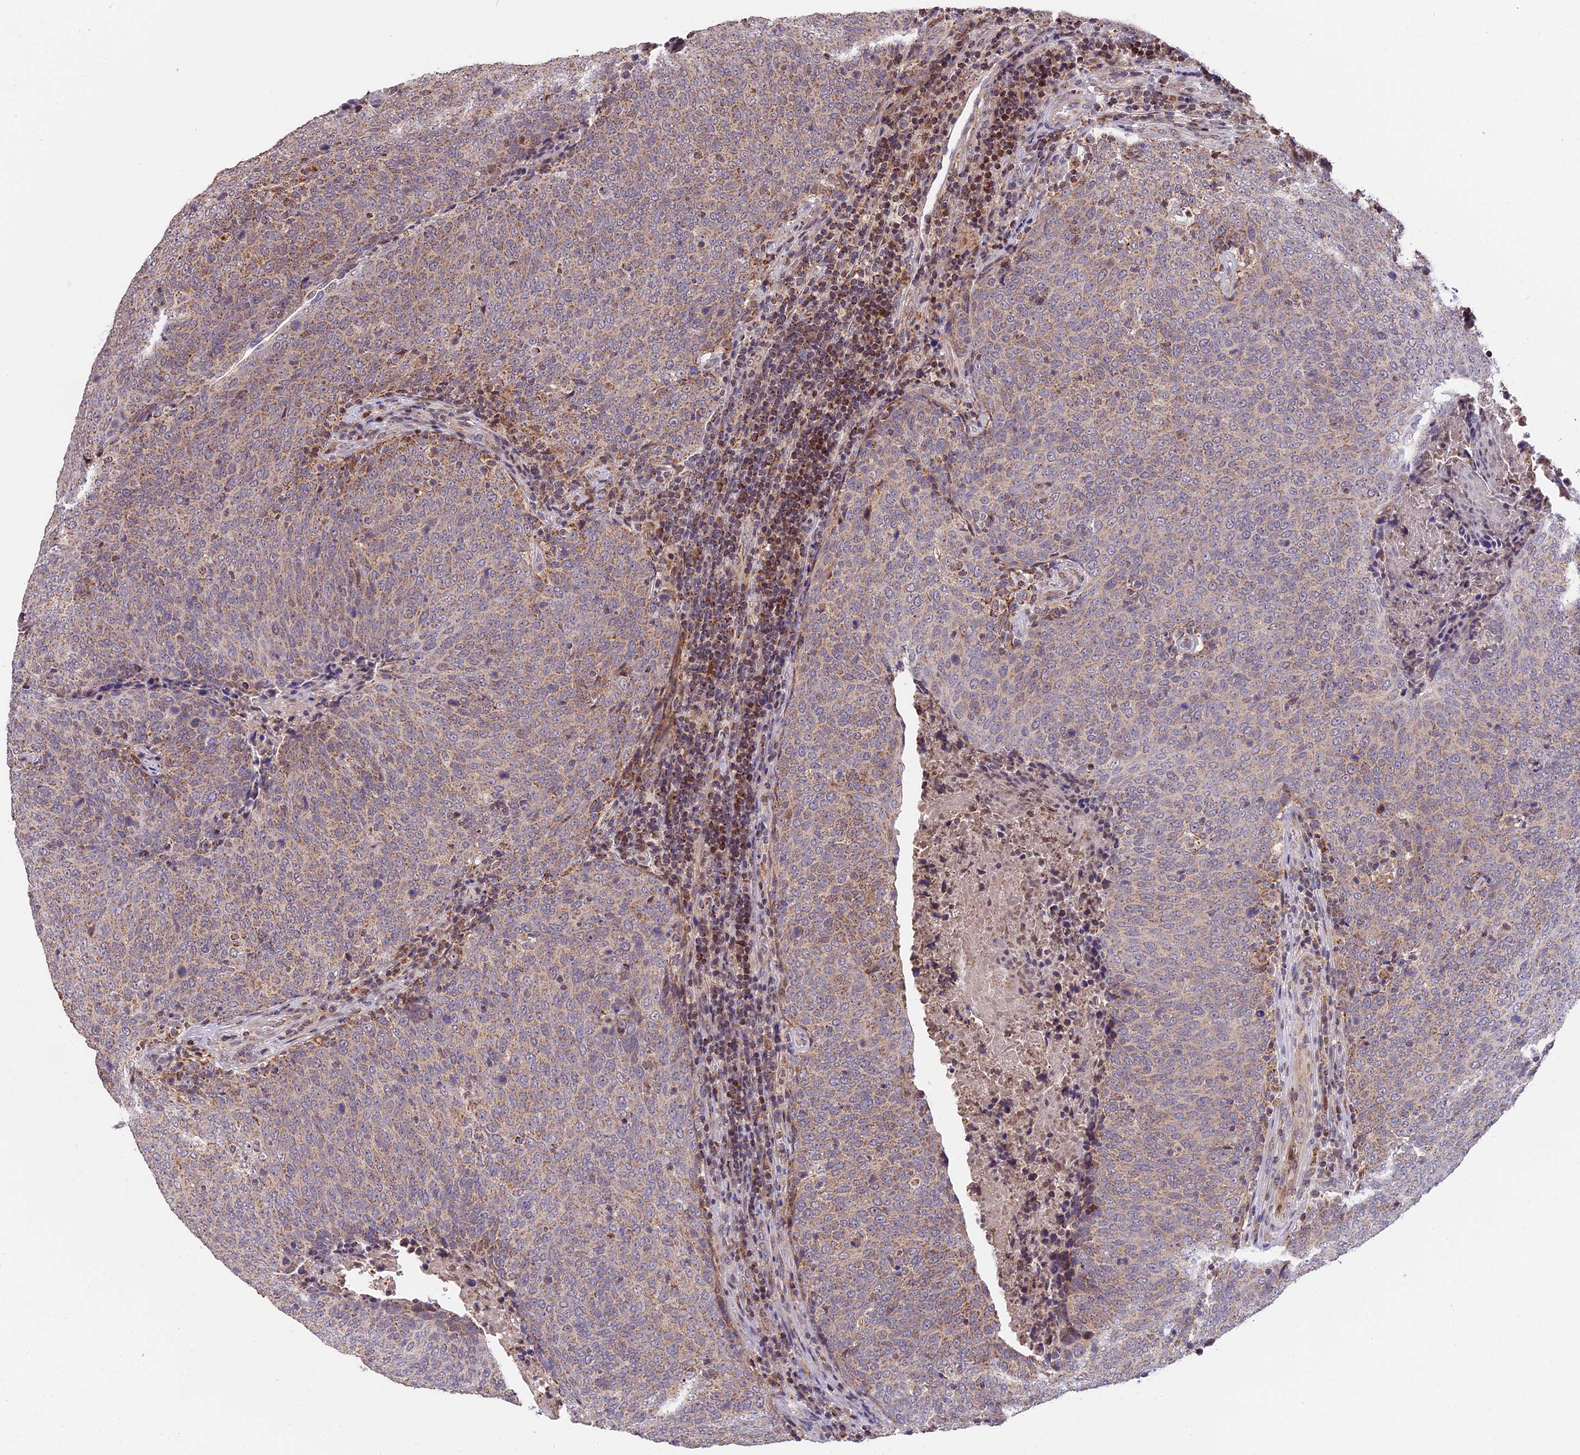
{"staining": {"intensity": "moderate", "quantity": "25%-75%", "location": "cytoplasmic/membranous"}, "tissue": "head and neck cancer", "cell_type": "Tumor cells", "image_type": "cancer", "snomed": [{"axis": "morphology", "description": "Squamous cell carcinoma, NOS"}, {"axis": "morphology", "description": "Squamous cell carcinoma, metastatic, NOS"}, {"axis": "topography", "description": "Lymph node"}, {"axis": "topography", "description": "Head-Neck"}], "caption": "Immunohistochemical staining of head and neck cancer exhibits medium levels of moderate cytoplasmic/membranous positivity in about 25%-75% of tumor cells.", "gene": "RERGL", "patient": {"sex": "male", "age": 62}}